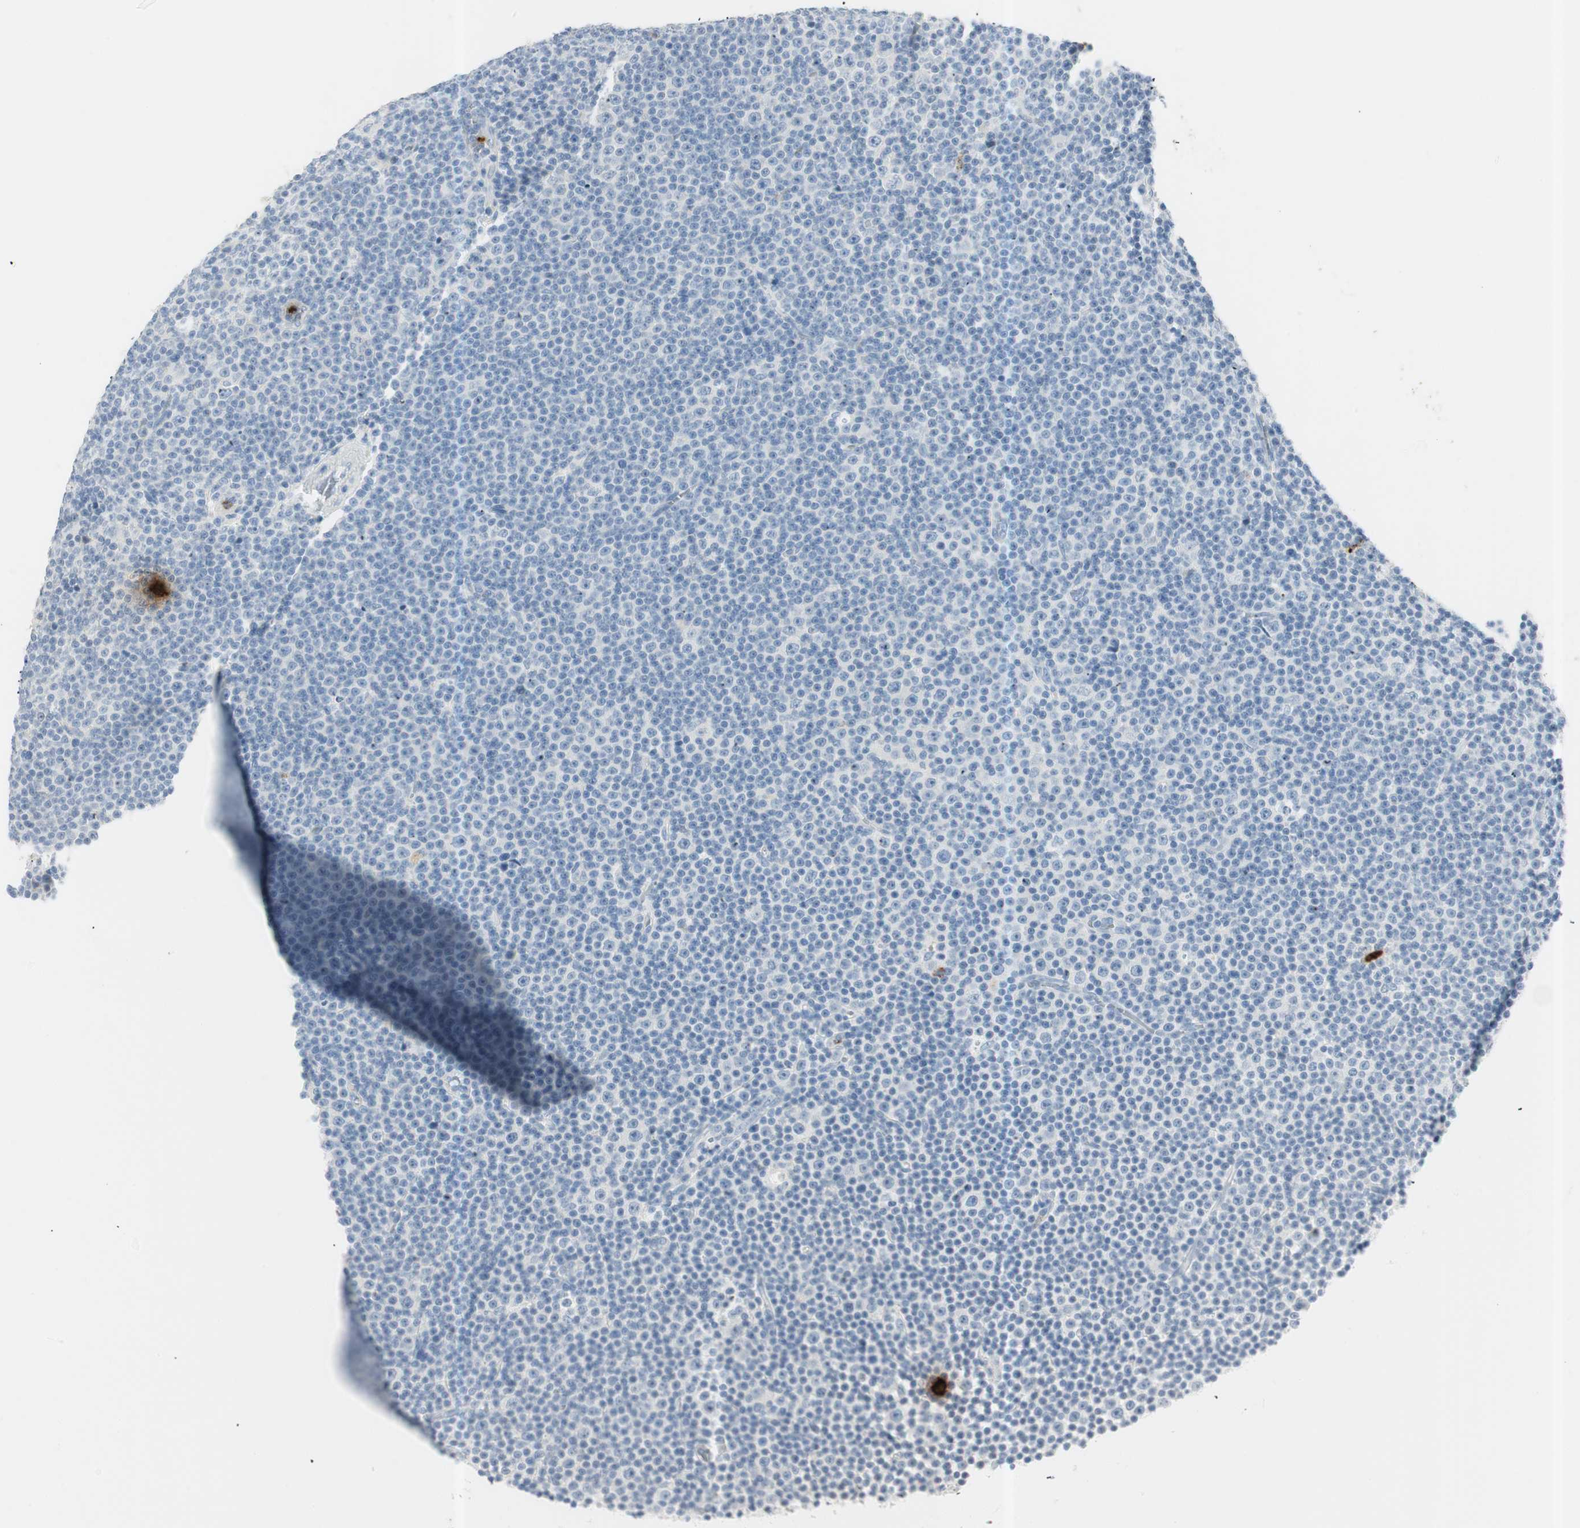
{"staining": {"intensity": "negative", "quantity": "none", "location": "none"}, "tissue": "lymphoma", "cell_type": "Tumor cells", "image_type": "cancer", "snomed": [{"axis": "morphology", "description": "Malignant lymphoma, non-Hodgkin's type, Low grade"}, {"axis": "topography", "description": "Lymph node"}], "caption": "An immunohistochemistry (IHC) photomicrograph of lymphoma is shown. There is no staining in tumor cells of lymphoma.", "gene": "PRTN3", "patient": {"sex": "female", "age": 67}}